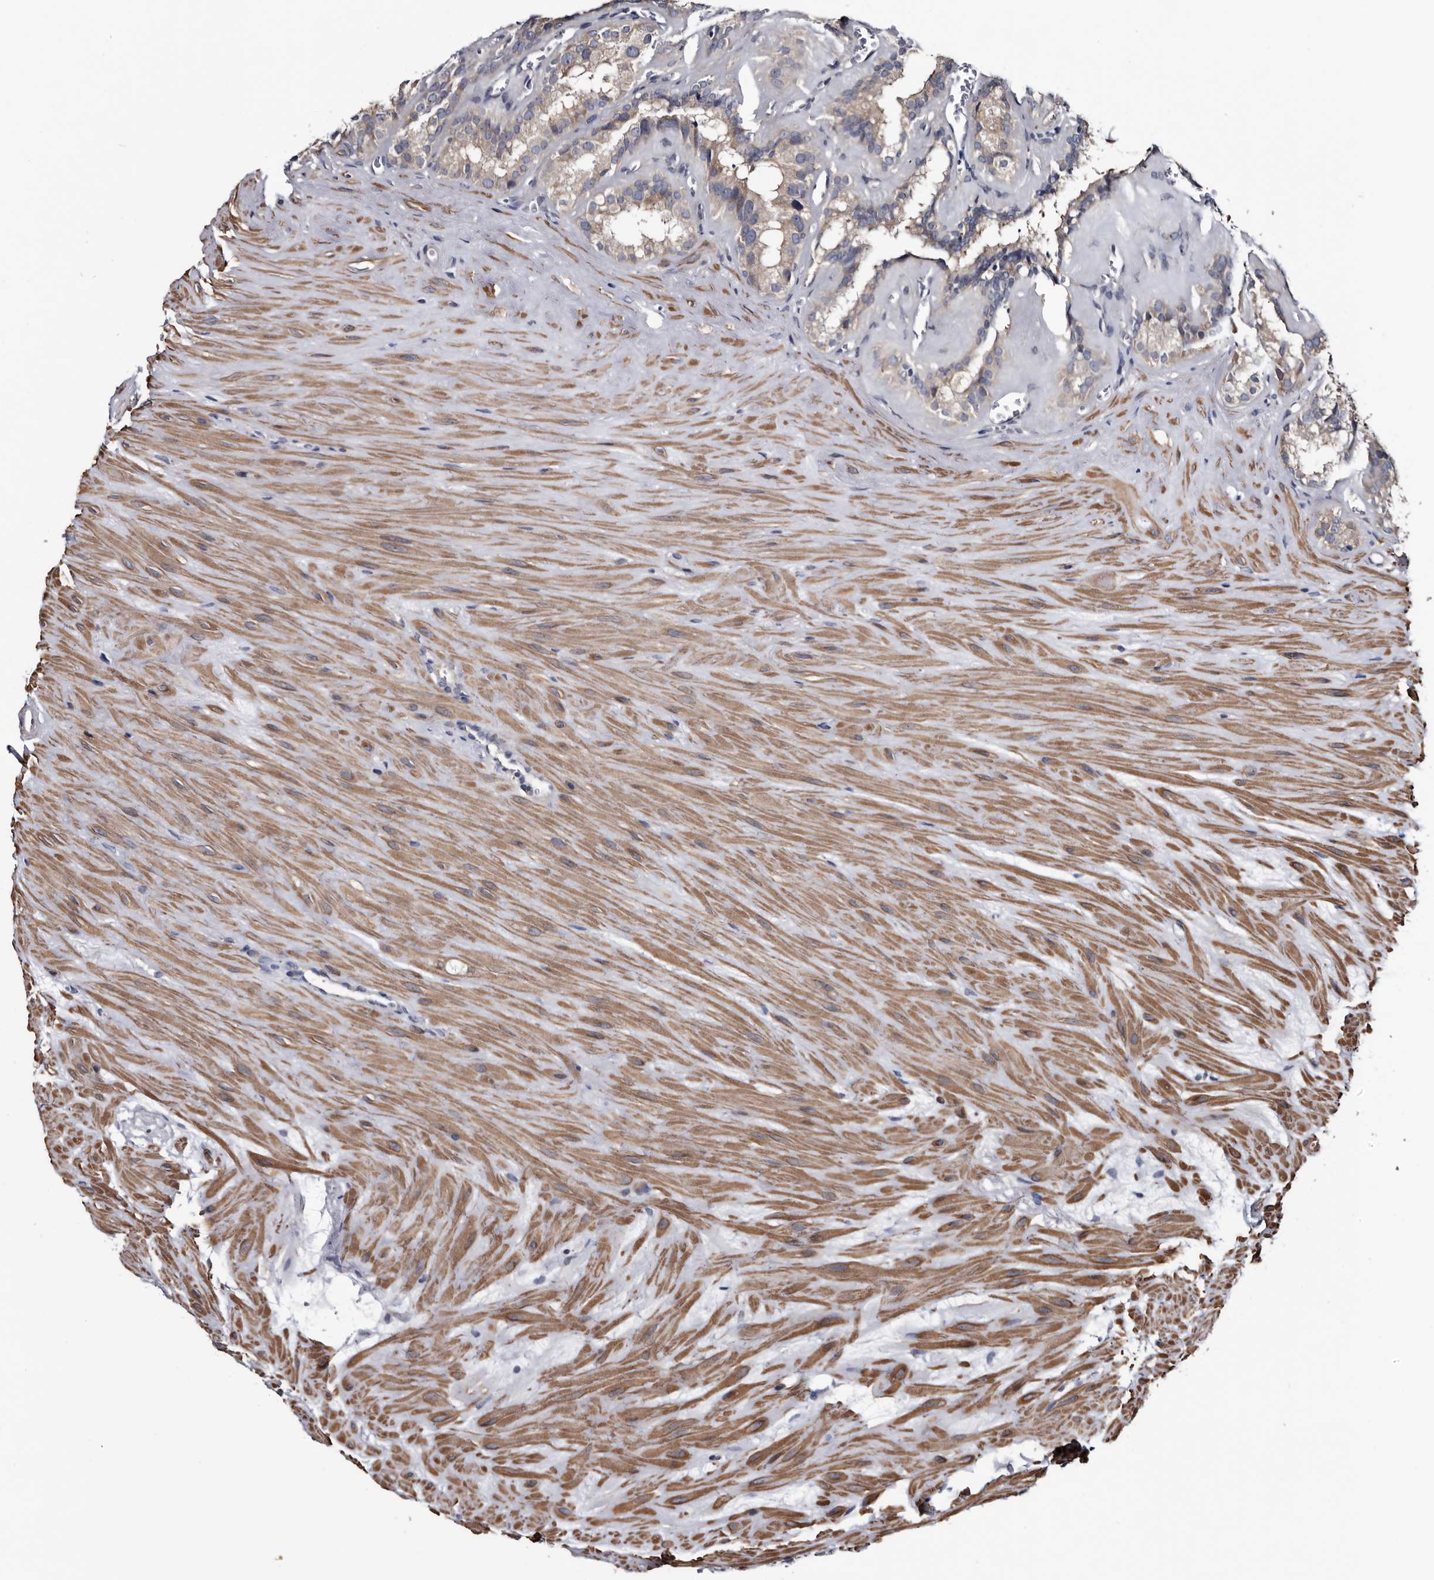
{"staining": {"intensity": "moderate", "quantity": ">75%", "location": "cytoplasmic/membranous"}, "tissue": "seminal vesicle", "cell_type": "Glandular cells", "image_type": "normal", "snomed": [{"axis": "morphology", "description": "Normal tissue, NOS"}, {"axis": "topography", "description": "Prostate"}, {"axis": "topography", "description": "Seminal veicle"}], "caption": "A high-resolution image shows immunohistochemistry staining of unremarkable seminal vesicle, which demonstrates moderate cytoplasmic/membranous expression in approximately >75% of glandular cells. (Stains: DAB (3,3'-diaminobenzidine) in brown, nuclei in blue, Microscopy: brightfield microscopy at high magnification).", "gene": "IARS1", "patient": {"sex": "male", "age": 59}}